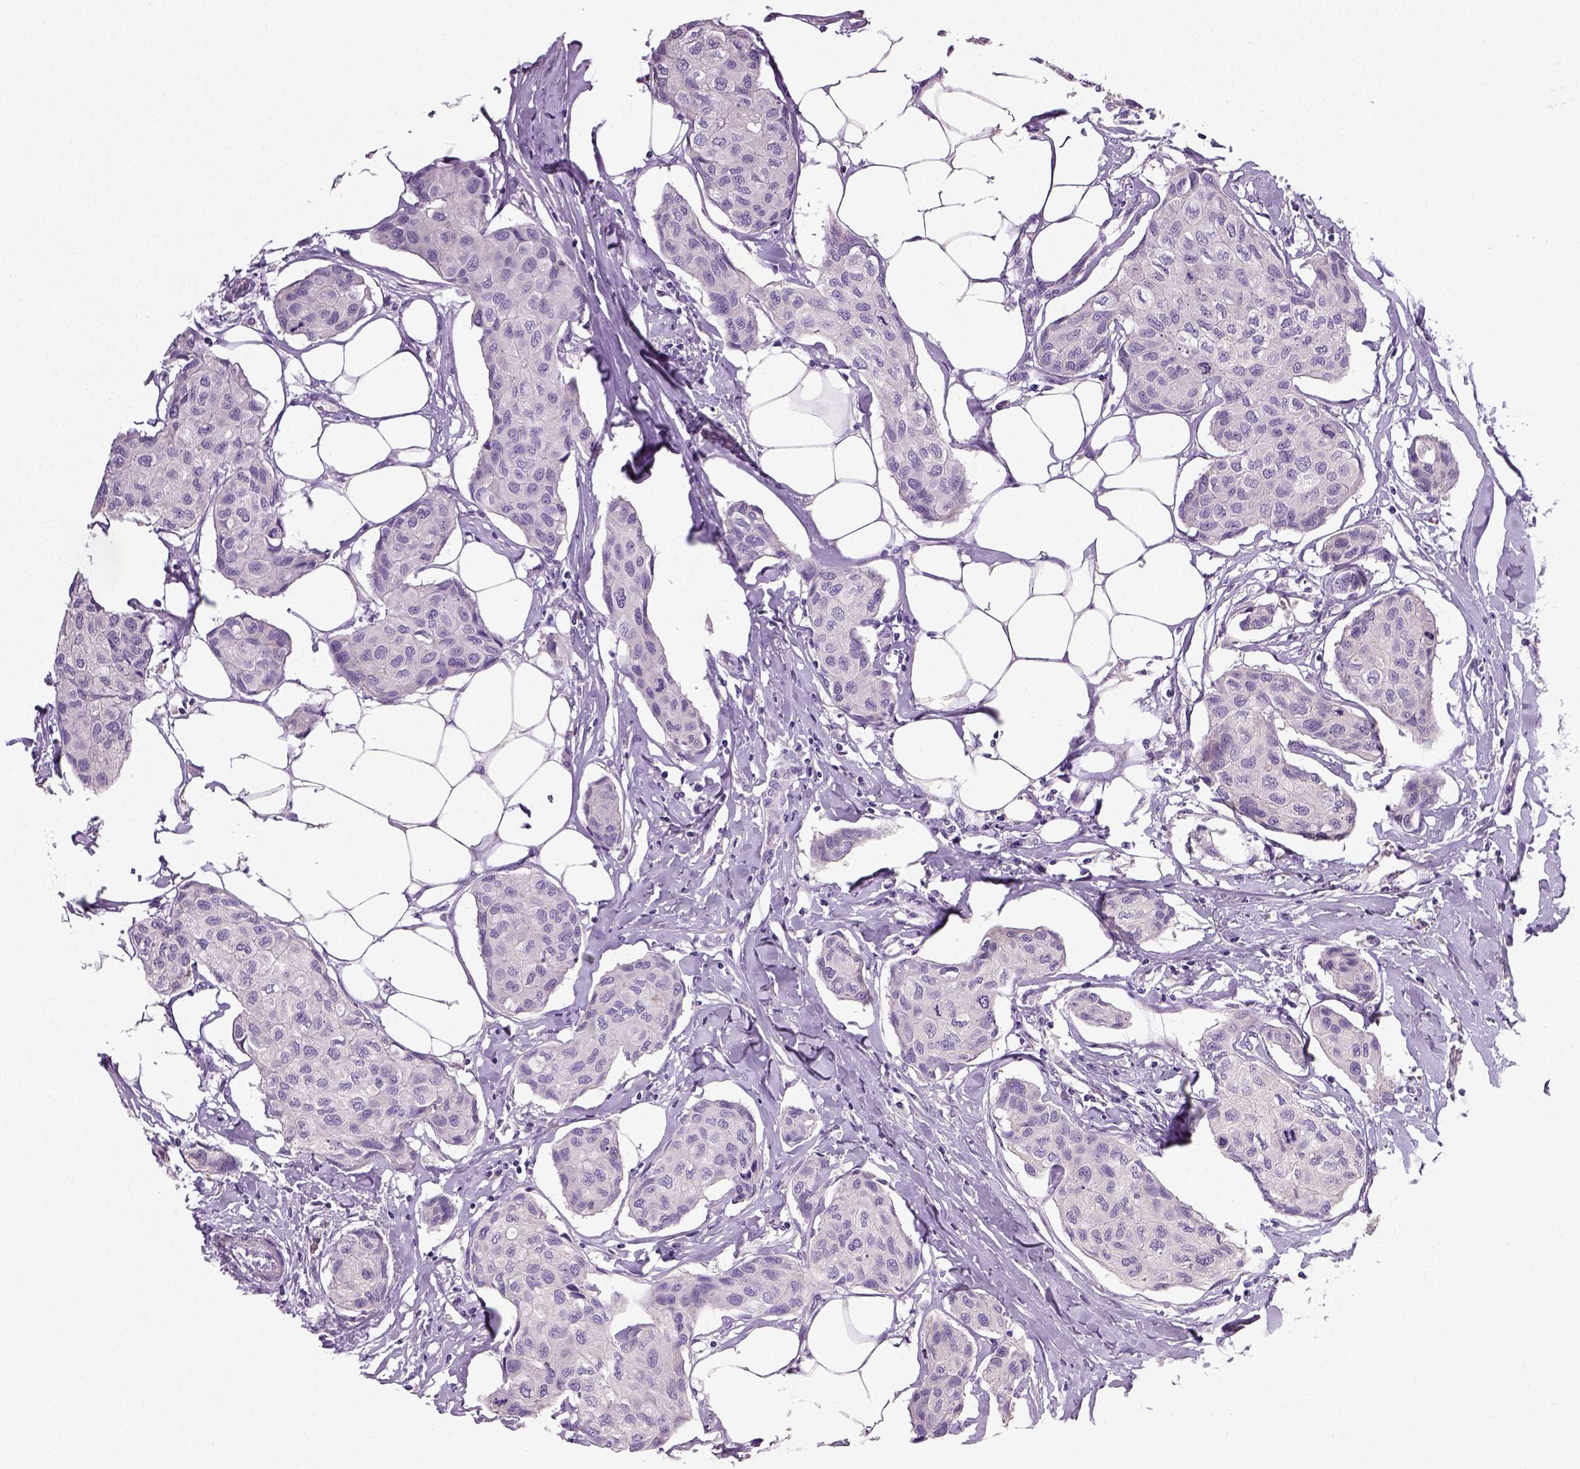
{"staining": {"intensity": "negative", "quantity": "none", "location": "none"}, "tissue": "breast cancer", "cell_type": "Tumor cells", "image_type": "cancer", "snomed": [{"axis": "morphology", "description": "Duct carcinoma"}, {"axis": "topography", "description": "Breast"}], "caption": "High power microscopy image of an IHC histopathology image of breast cancer (invasive ductal carcinoma), revealing no significant positivity in tumor cells.", "gene": "NECAB2", "patient": {"sex": "female", "age": 80}}